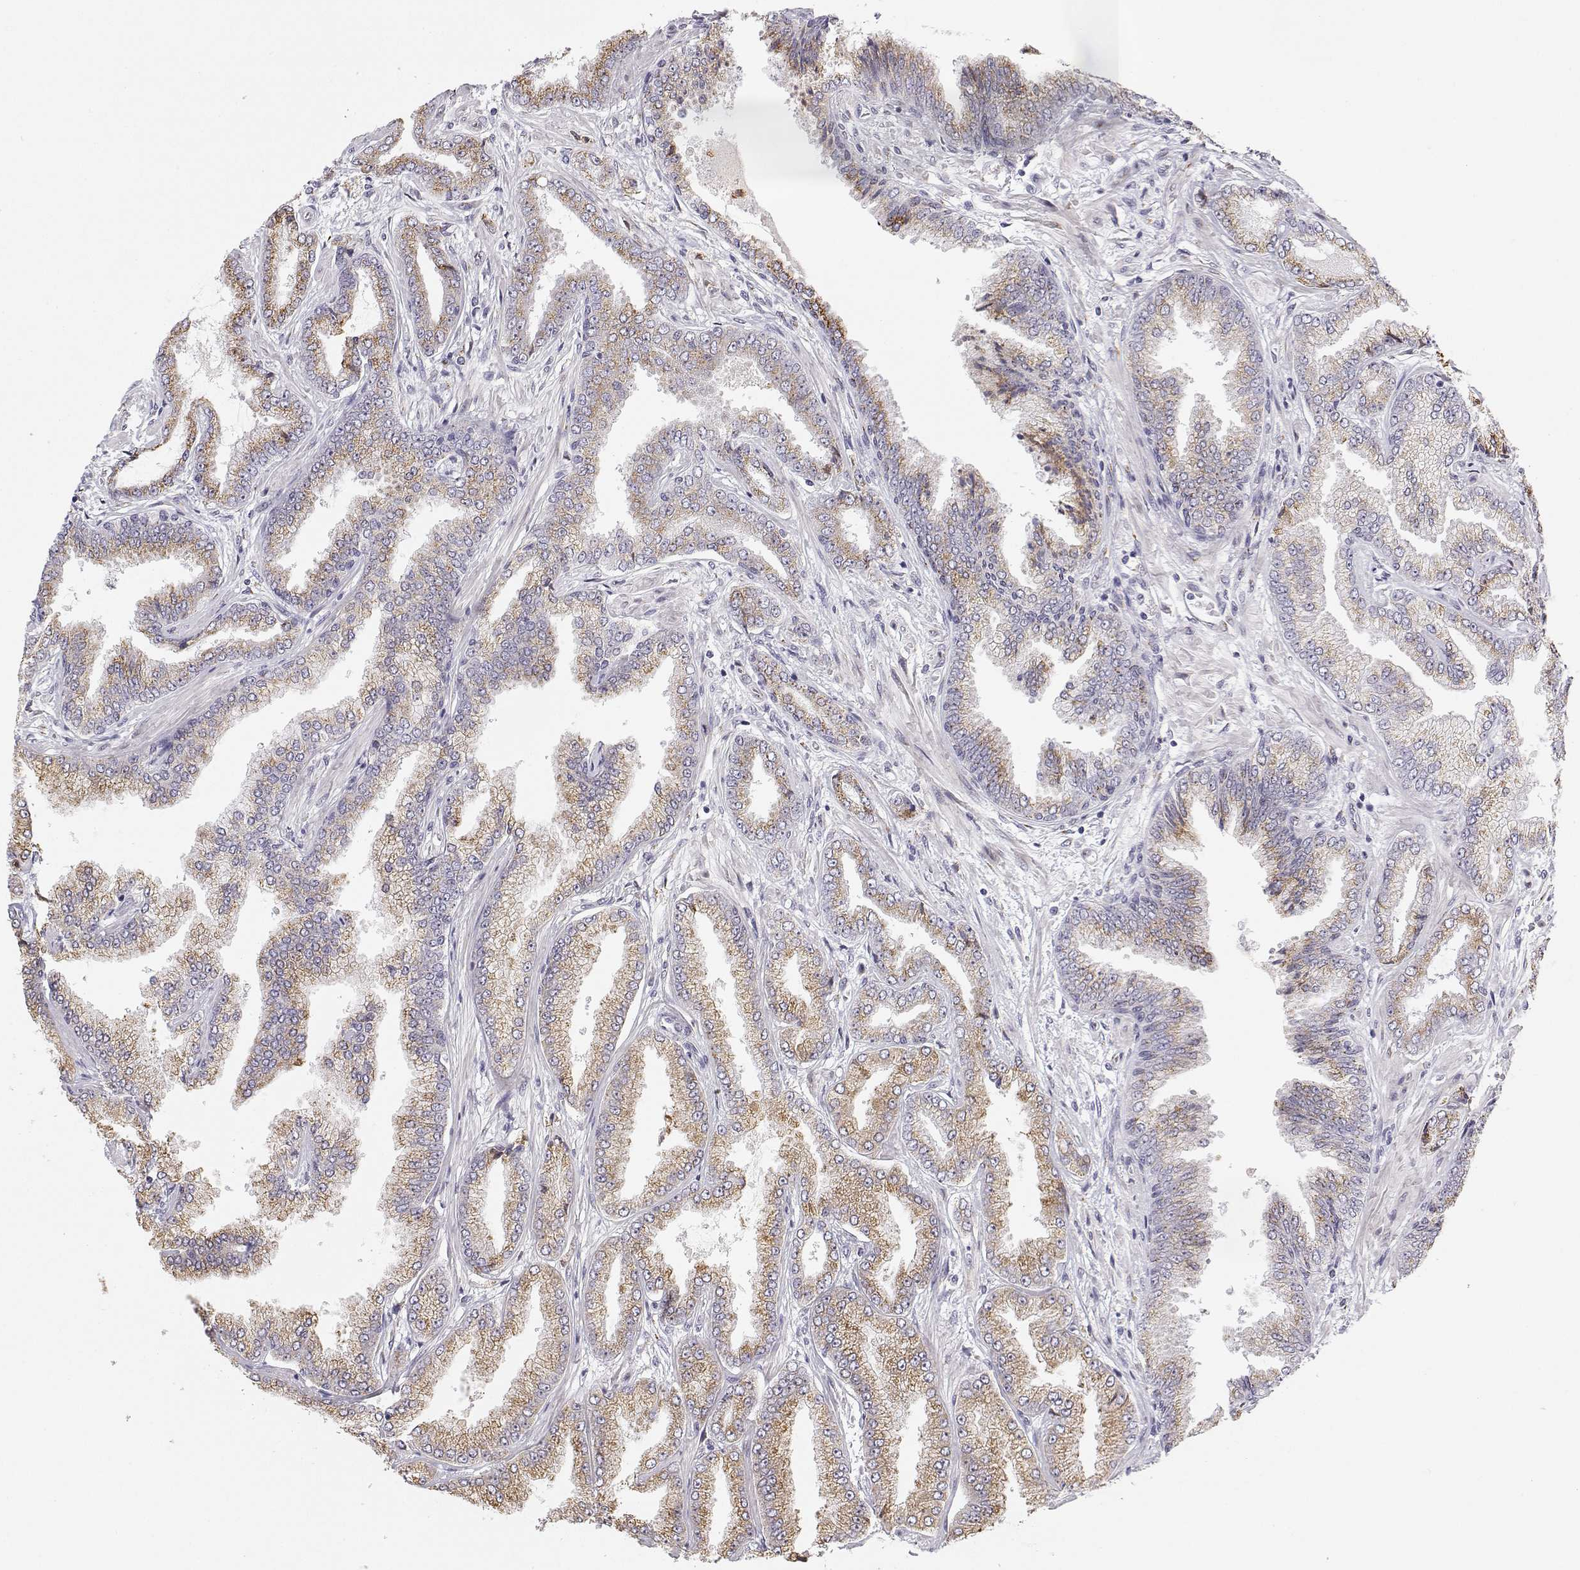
{"staining": {"intensity": "moderate", "quantity": ">75%", "location": "cytoplasmic/membranous"}, "tissue": "prostate cancer", "cell_type": "Tumor cells", "image_type": "cancer", "snomed": [{"axis": "morphology", "description": "Adenocarcinoma, Low grade"}, {"axis": "topography", "description": "Prostate"}], "caption": "Prostate low-grade adenocarcinoma was stained to show a protein in brown. There is medium levels of moderate cytoplasmic/membranous staining in about >75% of tumor cells.", "gene": "STARD13", "patient": {"sex": "male", "age": 55}}